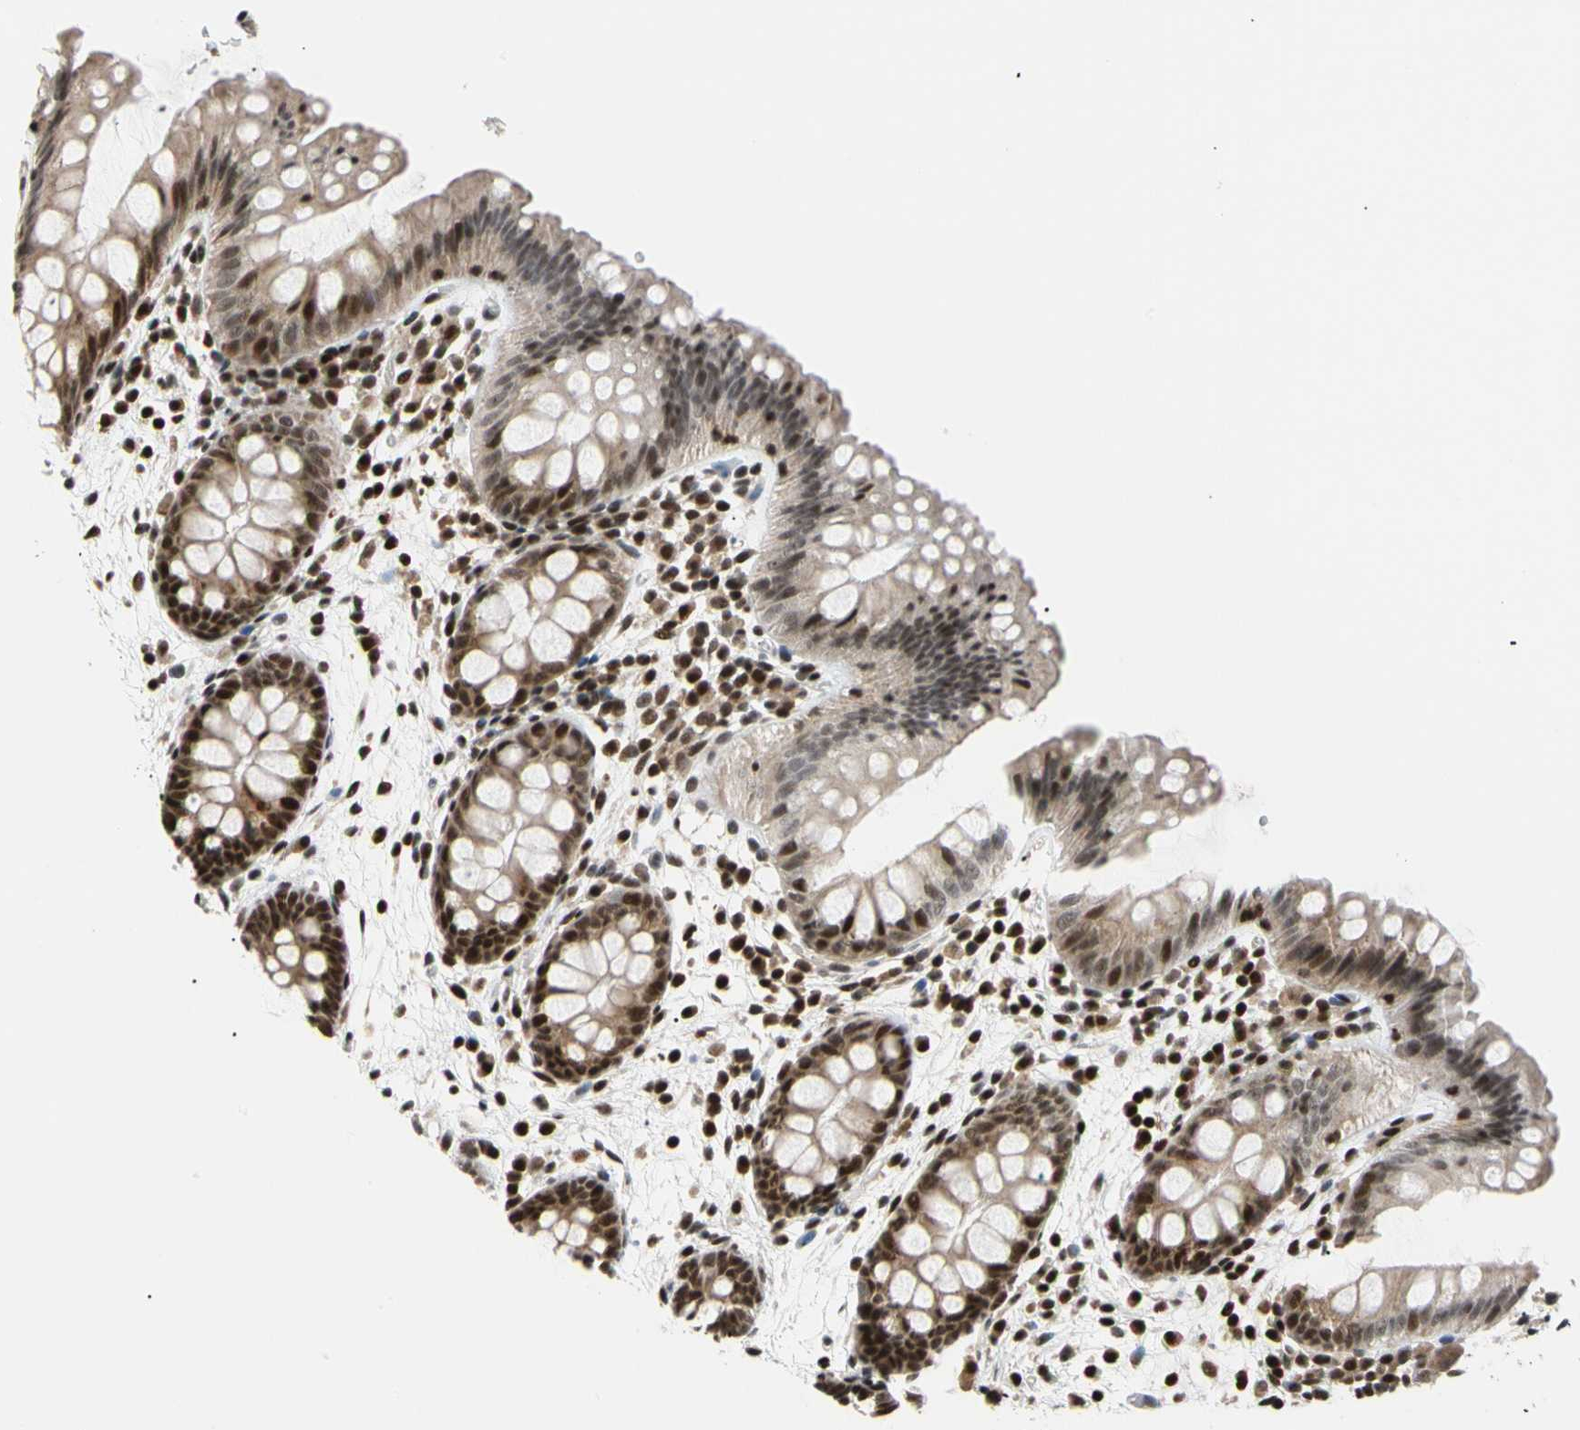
{"staining": {"intensity": "weak", "quantity": ">75%", "location": "nuclear"}, "tissue": "colon", "cell_type": "Endothelial cells", "image_type": "normal", "snomed": [{"axis": "morphology", "description": "Normal tissue, NOS"}, {"axis": "topography", "description": "Smooth muscle"}, {"axis": "topography", "description": "Colon"}], "caption": "Protein expression analysis of unremarkable human colon reveals weak nuclear staining in approximately >75% of endothelial cells.", "gene": "E2F1", "patient": {"sex": "male", "age": 67}}